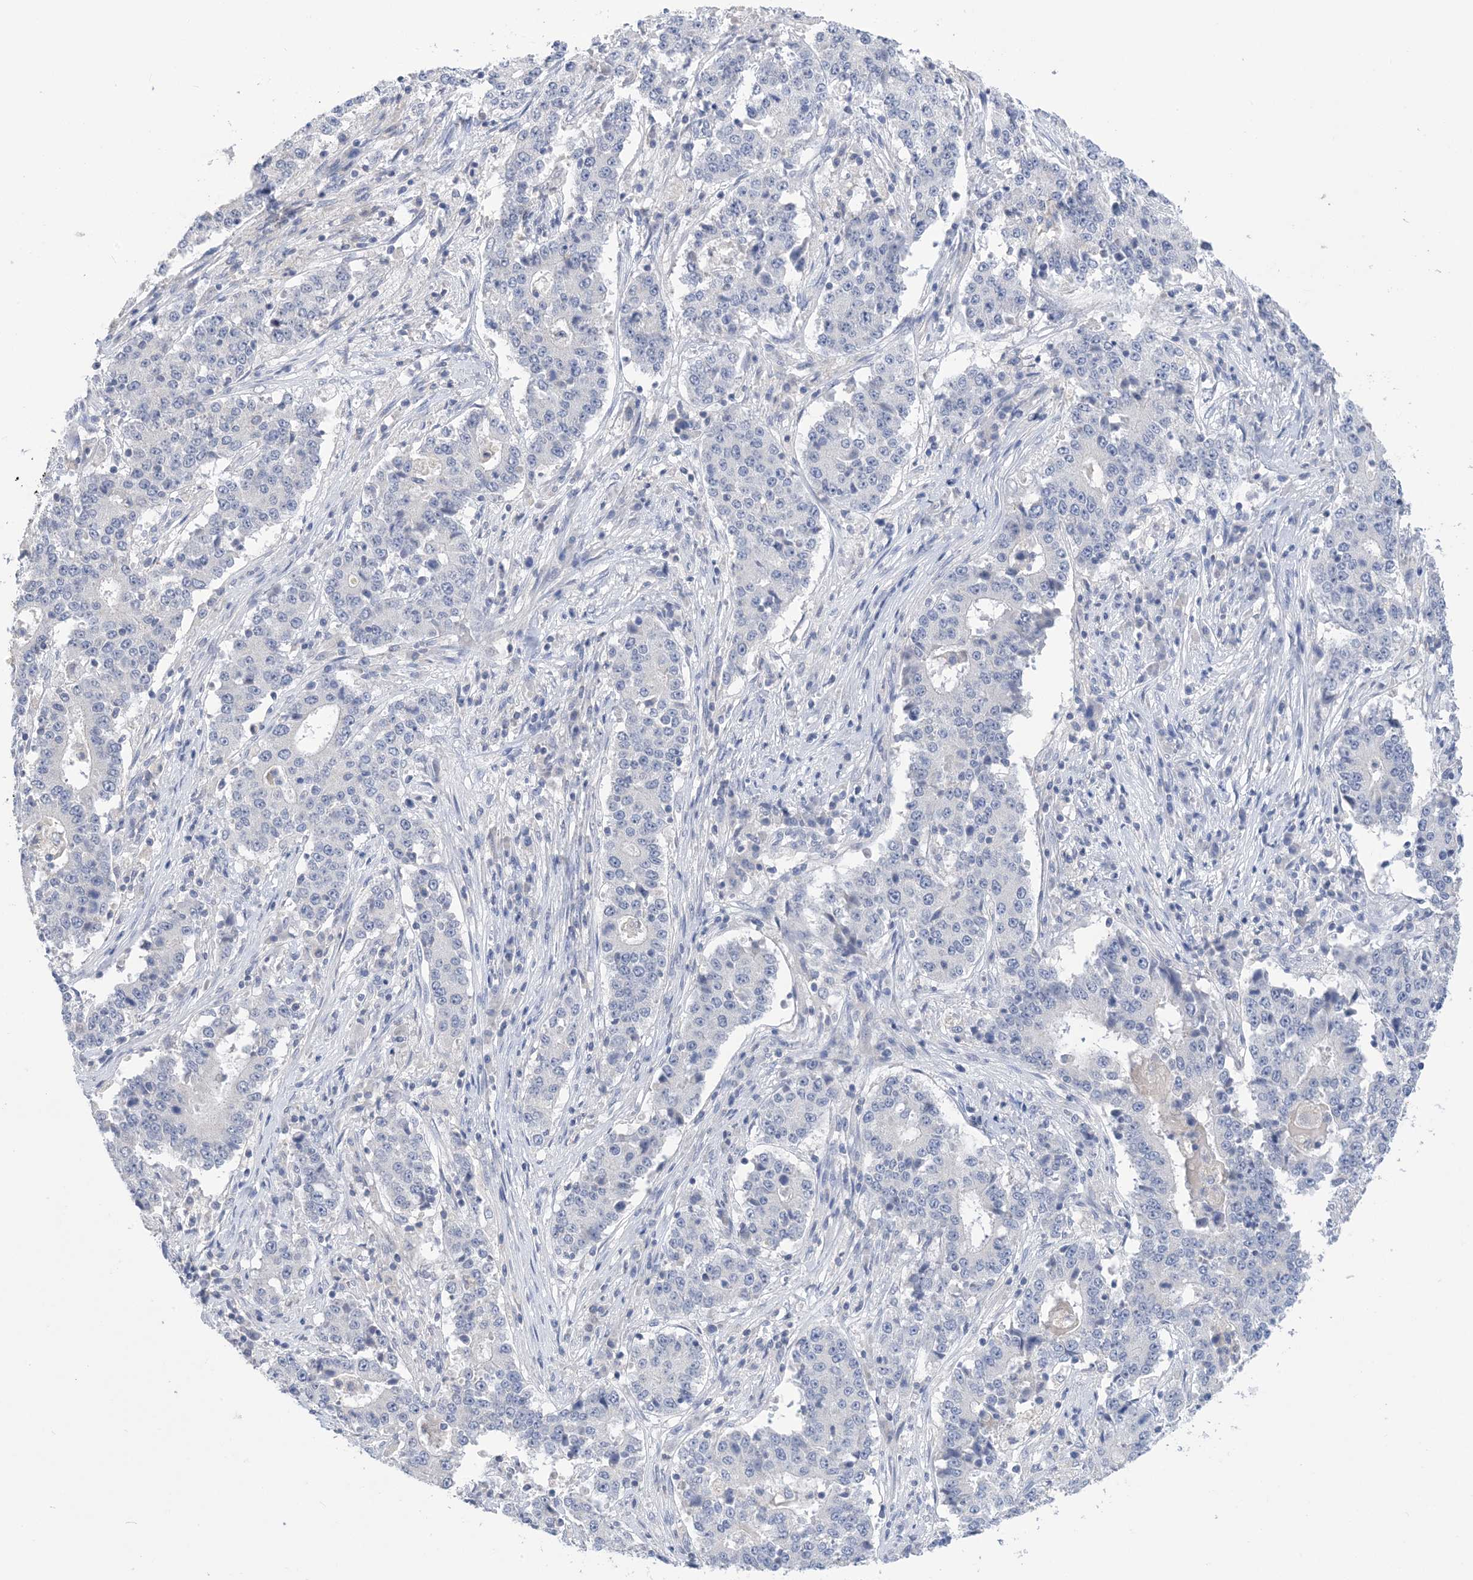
{"staining": {"intensity": "negative", "quantity": "none", "location": "none"}, "tissue": "stomach cancer", "cell_type": "Tumor cells", "image_type": "cancer", "snomed": [{"axis": "morphology", "description": "Adenocarcinoma, NOS"}, {"axis": "topography", "description": "Stomach"}], "caption": "High power microscopy micrograph of an immunohistochemistry histopathology image of stomach cancer, revealing no significant staining in tumor cells.", "gene": "DSC3", "patient": {"sex": "male", "age": 59}}